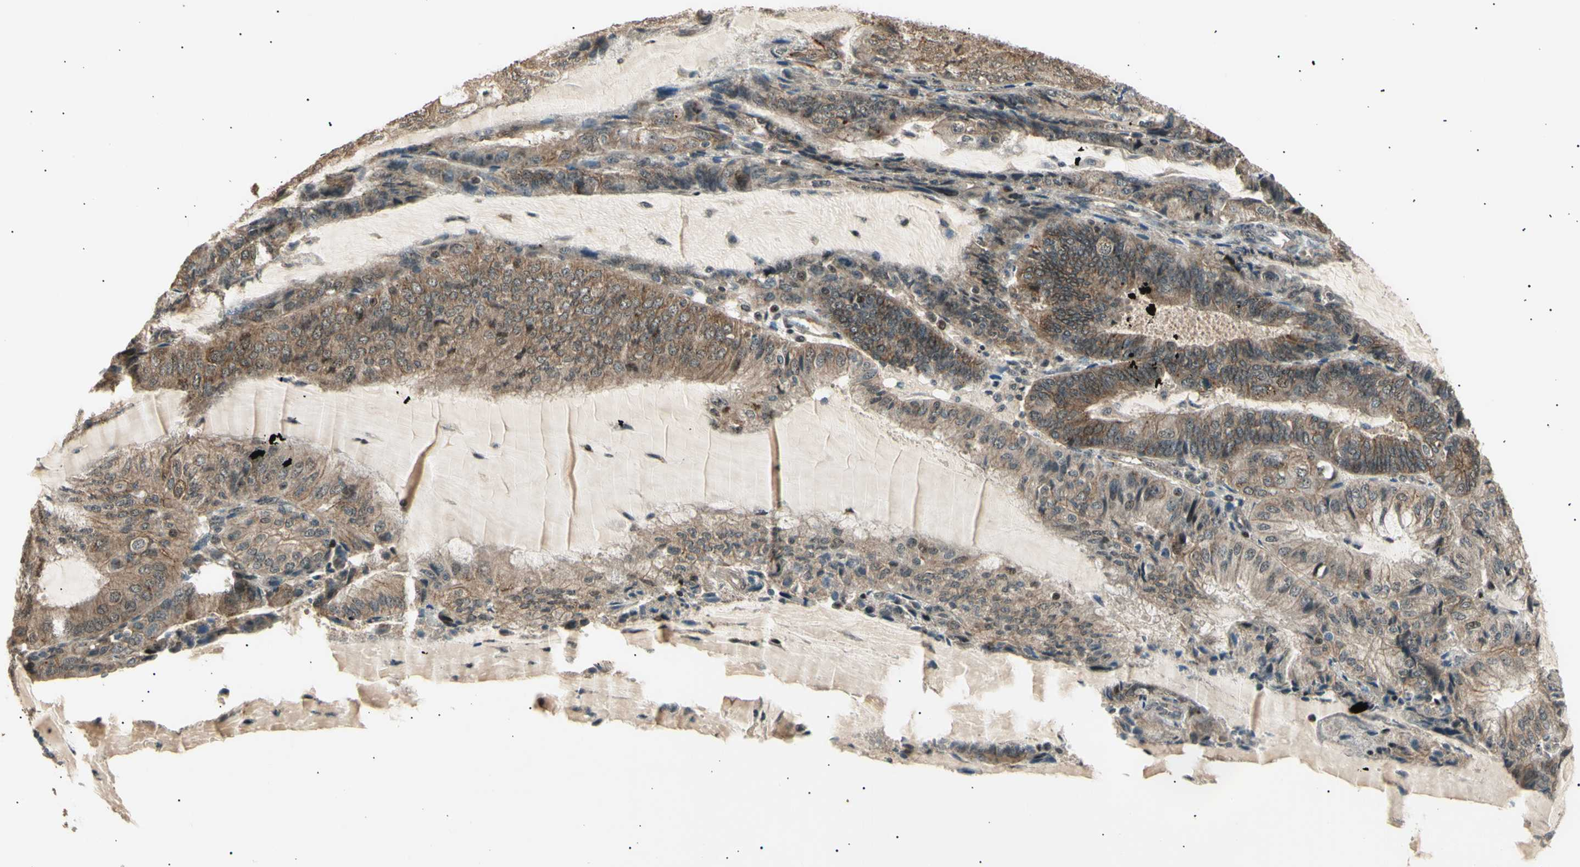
{"staining": {"intensity": "weak", "quantity": ">75%", "location": "cytoplasmic/membranous"}, "tissue": "endometrial cancer", "cell_type": "Tumor cells", "image_type": "cancer", "snomed": [{"axis": "morphology", "description": "Adenocarcinoma, NOS"}, {"axis": "topography", "description": "Endometrium"}], "caption": "Tumor cells reveal weak cytoplasmic/membranous staining in approximately >75% of cells in adenocarcinoma (endometrial).", "gene": "NUAK2", "patient": {"sex": "female", "age": 81}}